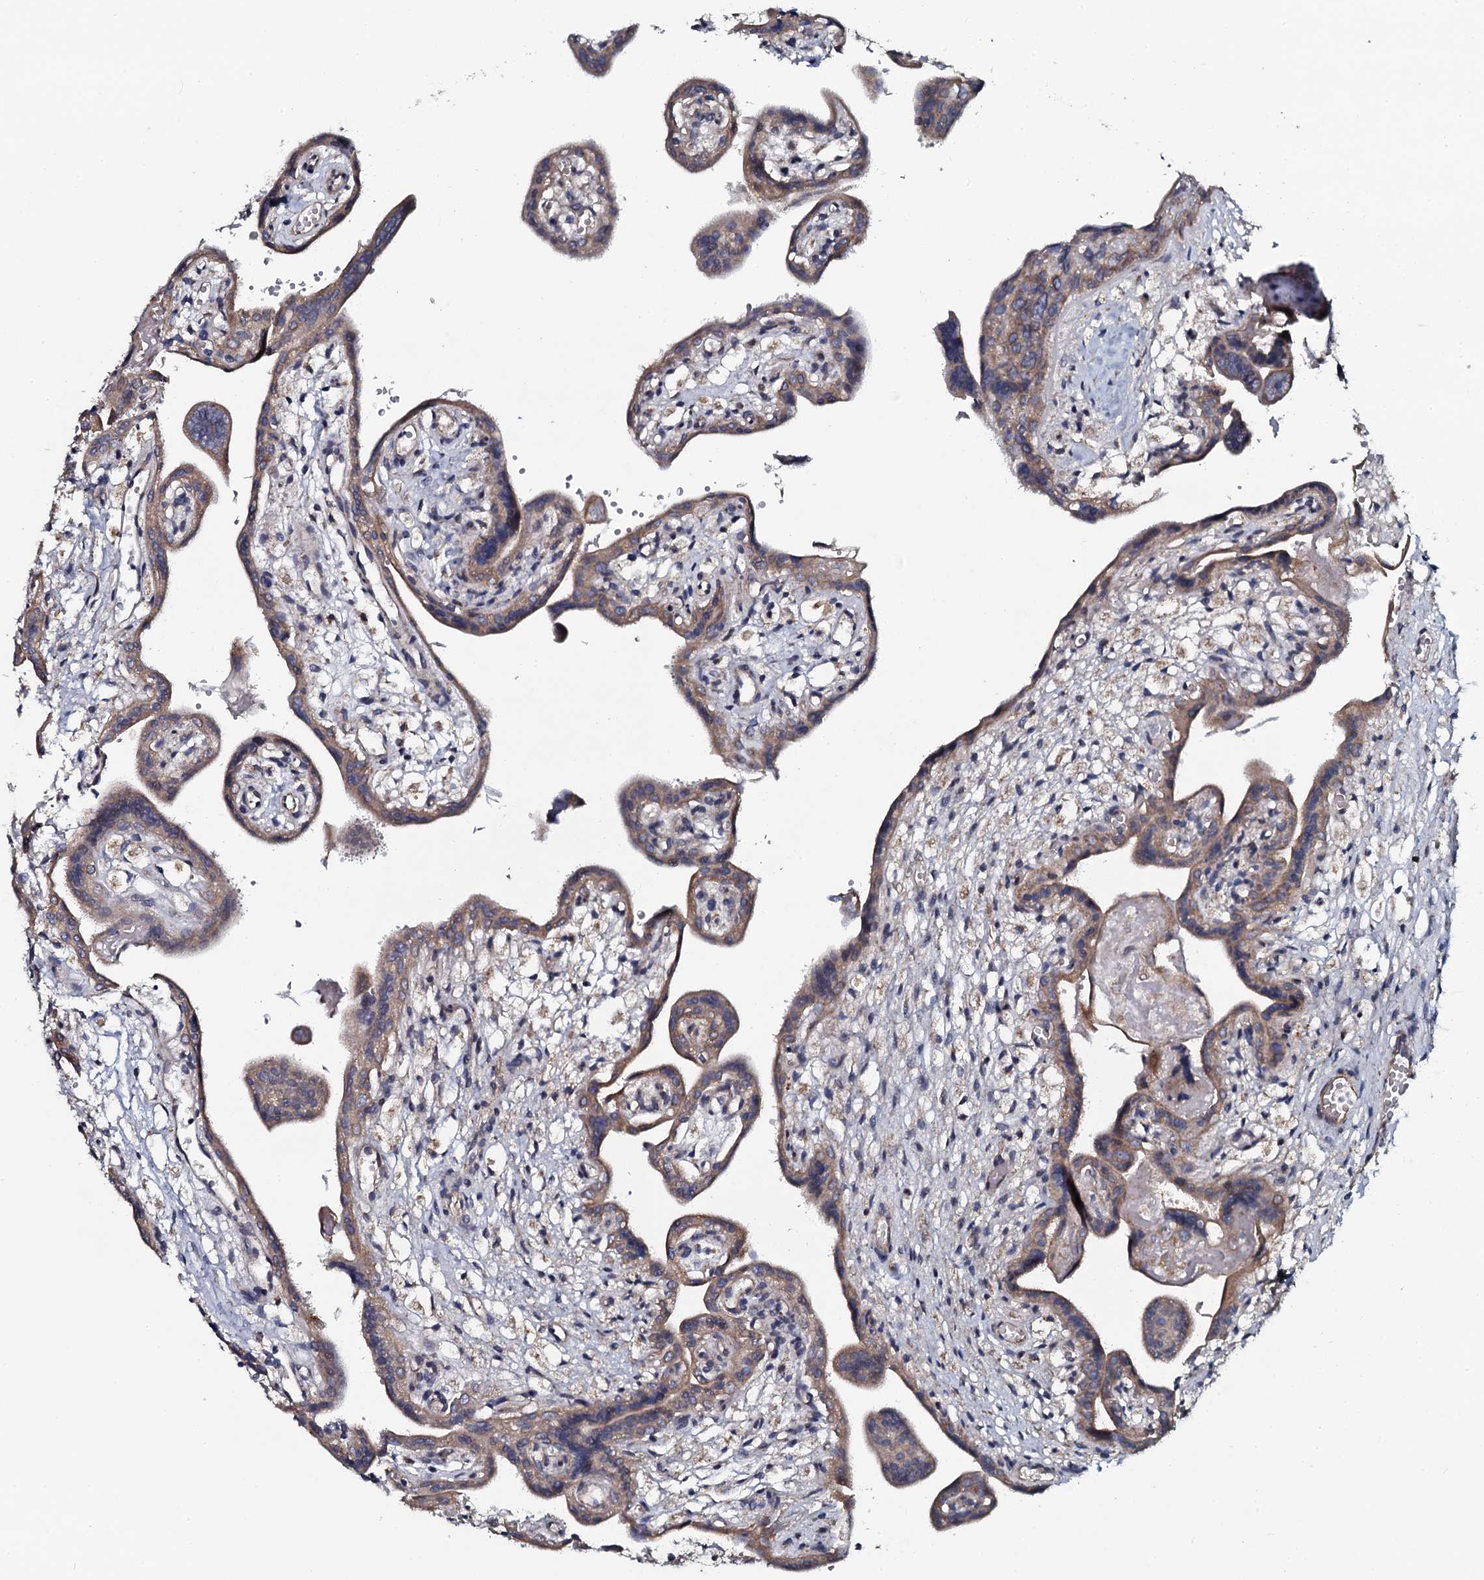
{"staining": {"intensity": "weak", "quantity": ">75%", "location": "cytoplasmic/membranous"}, "tissue": "placenta", "cell_type": "Trophoblastic cells", "image_type": "normal", "snomed": [{"axis": "morphology", "description": "Normal tissue, NOS"}, {"axis": "topography", "description": "Placenta"}], "caption": "Immunohistochemical staining of normal placenta shows low levels of weak cytoplasmic/membranous staining in approximately >75% of trophoblastic cells. (Stains: DAB (3,3'-diaminobenzidine) in brown, nuclei in blue, Microscopy: brightfield microscopy at high magnification).", "gene": "KCTD4", "patient": {"sex": "female", "age": 37}}